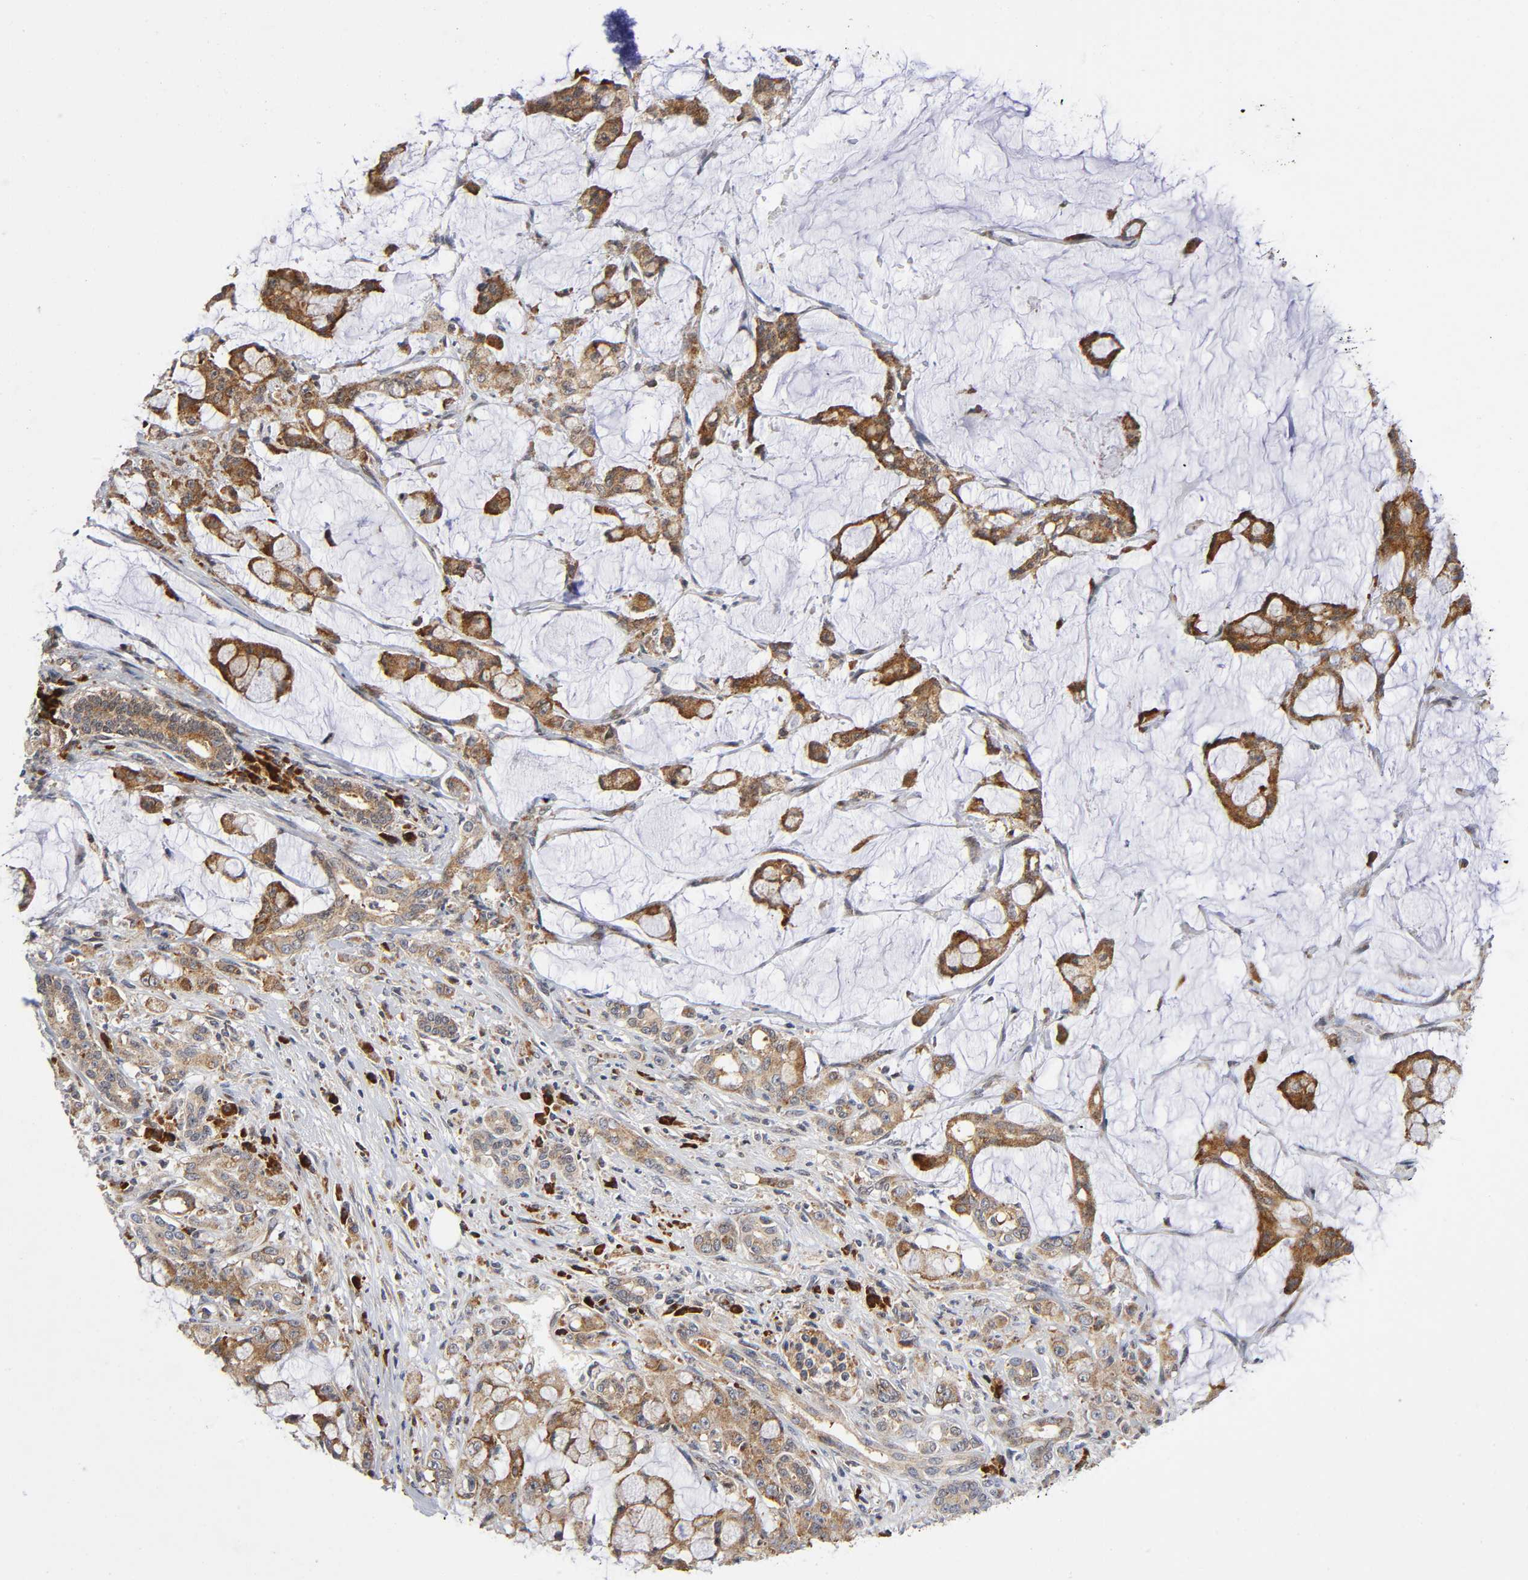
{"staining": {"intensity": "moderate", "quantity": ">75%", "location": "cytoplasmic/membranous"}, "tissue": "pancreatic cancer", "cell_type": "Tumor cells", "image_type": "cancer", "snomed": [{"axis": "morphology", "description": "Adenocarcinoma, NOS"}, {"axis": "topography", "description": "Pancreas"}], "caption": "Immunohistochemistry (IHC) of human pancreatic cancer (adenocarcinoma) demonstrates medium levels of moderate cytoplasmic/membranous staining in about >75% of tumor cells.", "gene": "EIF5", "patient": {"sex": "female", "age": 73}}